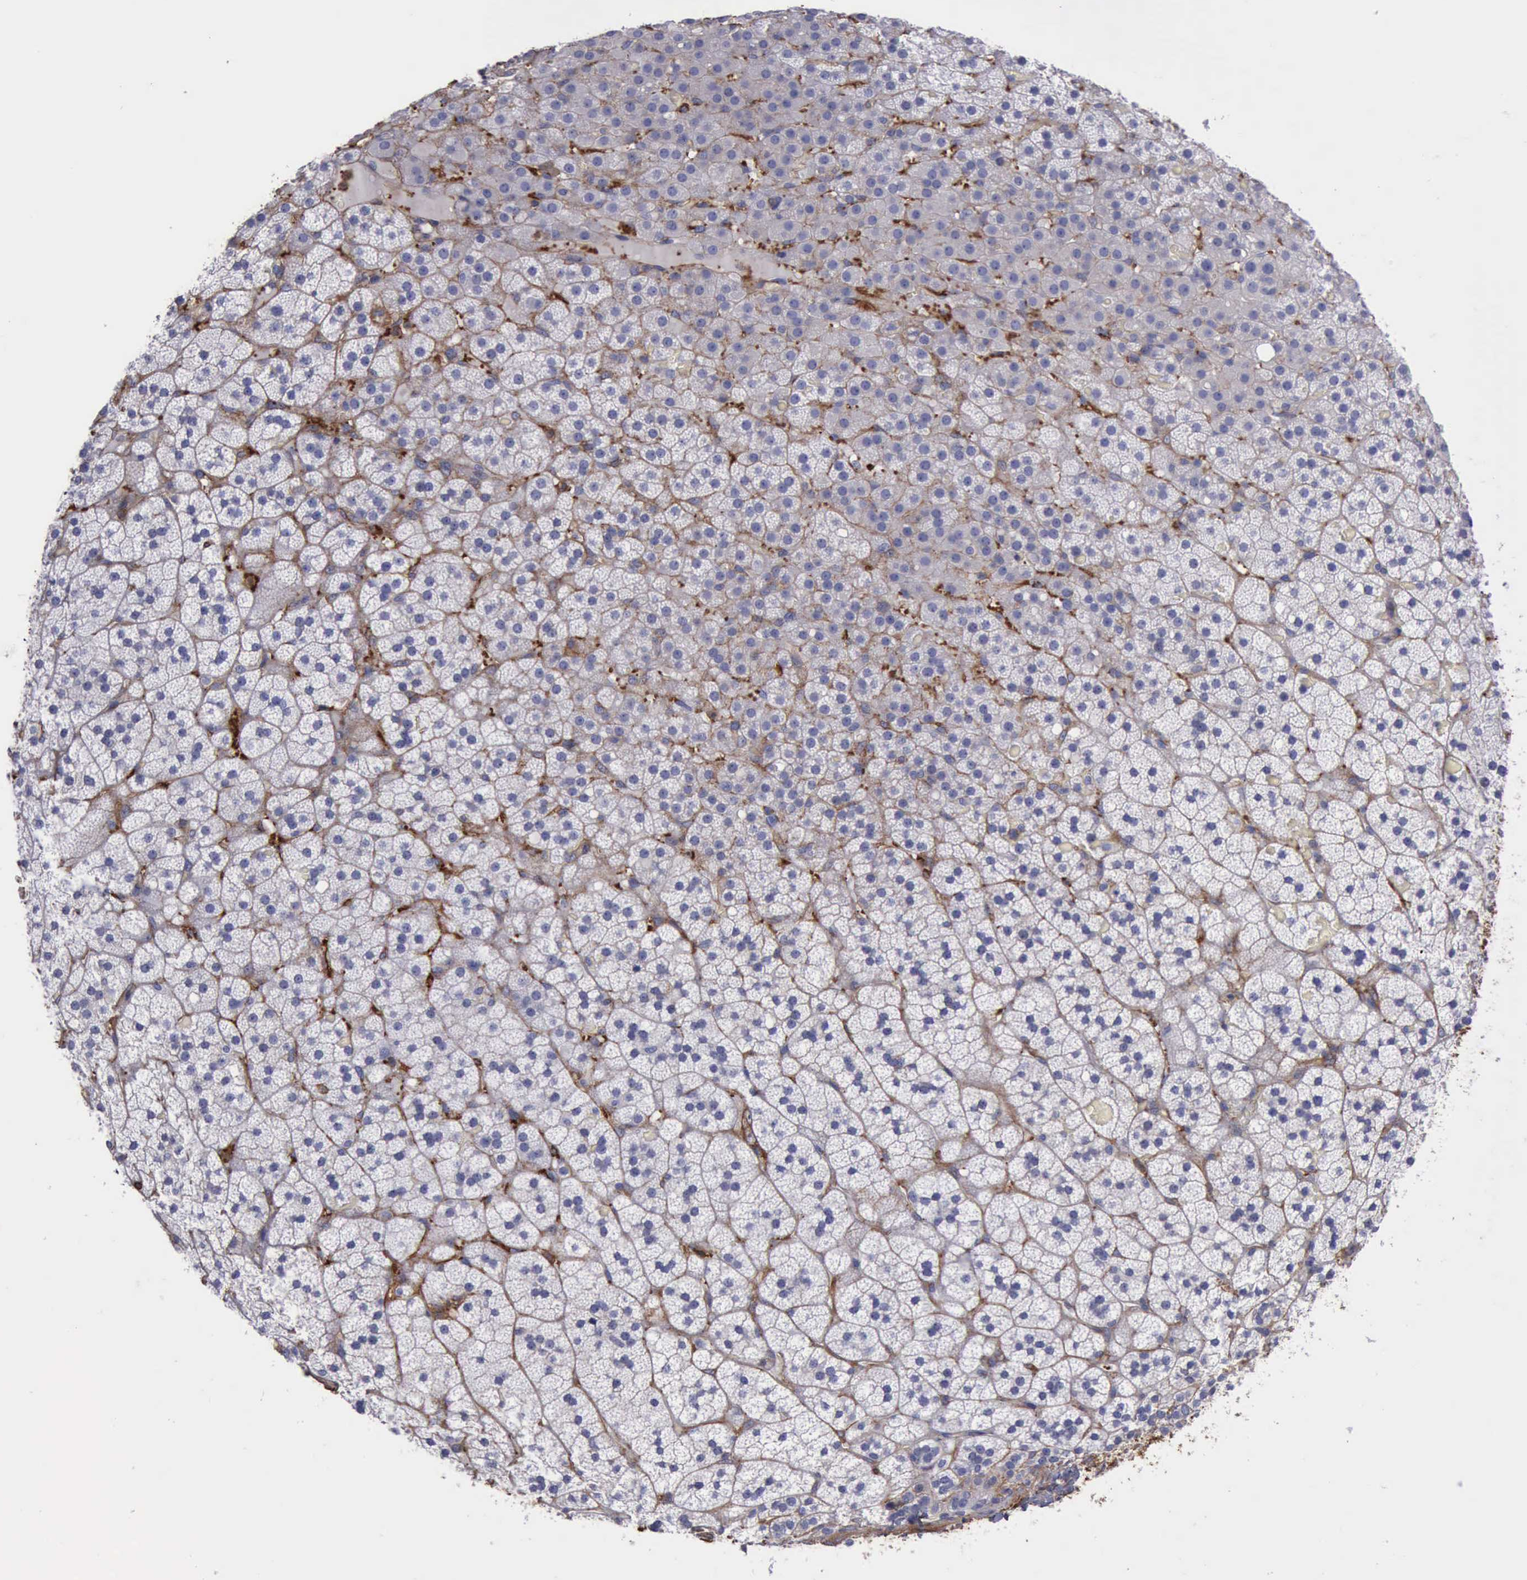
{"staining": {"intensity": "weak", "quantity": "<25%", "location": "cytoplasmic/membranous"}, "tissue": "adrenal gland", "cell_type": "Glandular cells", "image_type": "normal", "snomed": [{"axis": "morphology", "description": "Normal tissue, NOS"}, {"axis": "topography", "description": "Adrenal gland"}], "caption": "The IHC micrograph has no significant staining in glandular cells of adrenal gland. (DAB immunohistochemistry, high magnification).", "gene": "FLNA", "patient": {"sex": "male", "age": 35}}